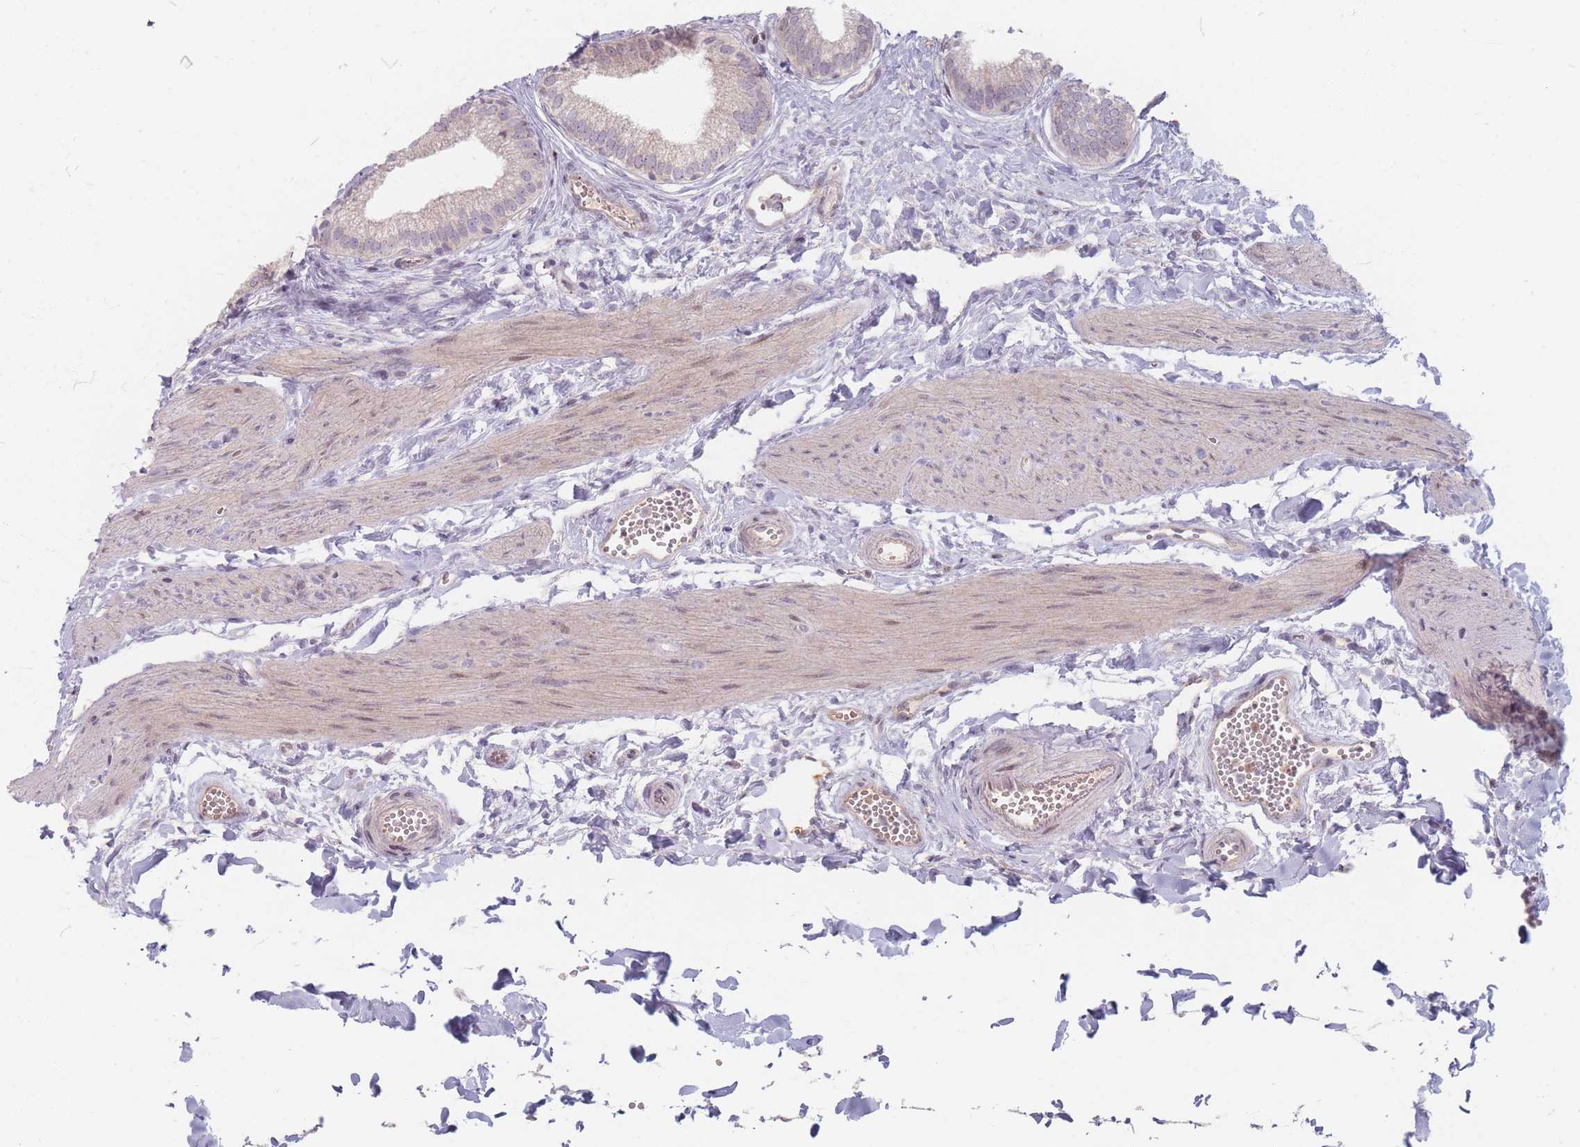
{"staining": {"intensity": "weak", "quantity": "<25%", "location": "cytoplasmic/membranous"}, "tissue": "gallbladder", "cell_type": "Glandular cells", "image_type": "normal", "snomed": [{"axis": "morphology", "description": "Normal tissue, NOS"}, {"axis": "topography", "description": "Gallbladder"}], "caption": "The histopathology image reveals no significant expression in glandular cells of gallbladder. Nuclei are stained in blue.", "gene": "CHCHD7", "patient": {"sex": "female", "age": 54}}